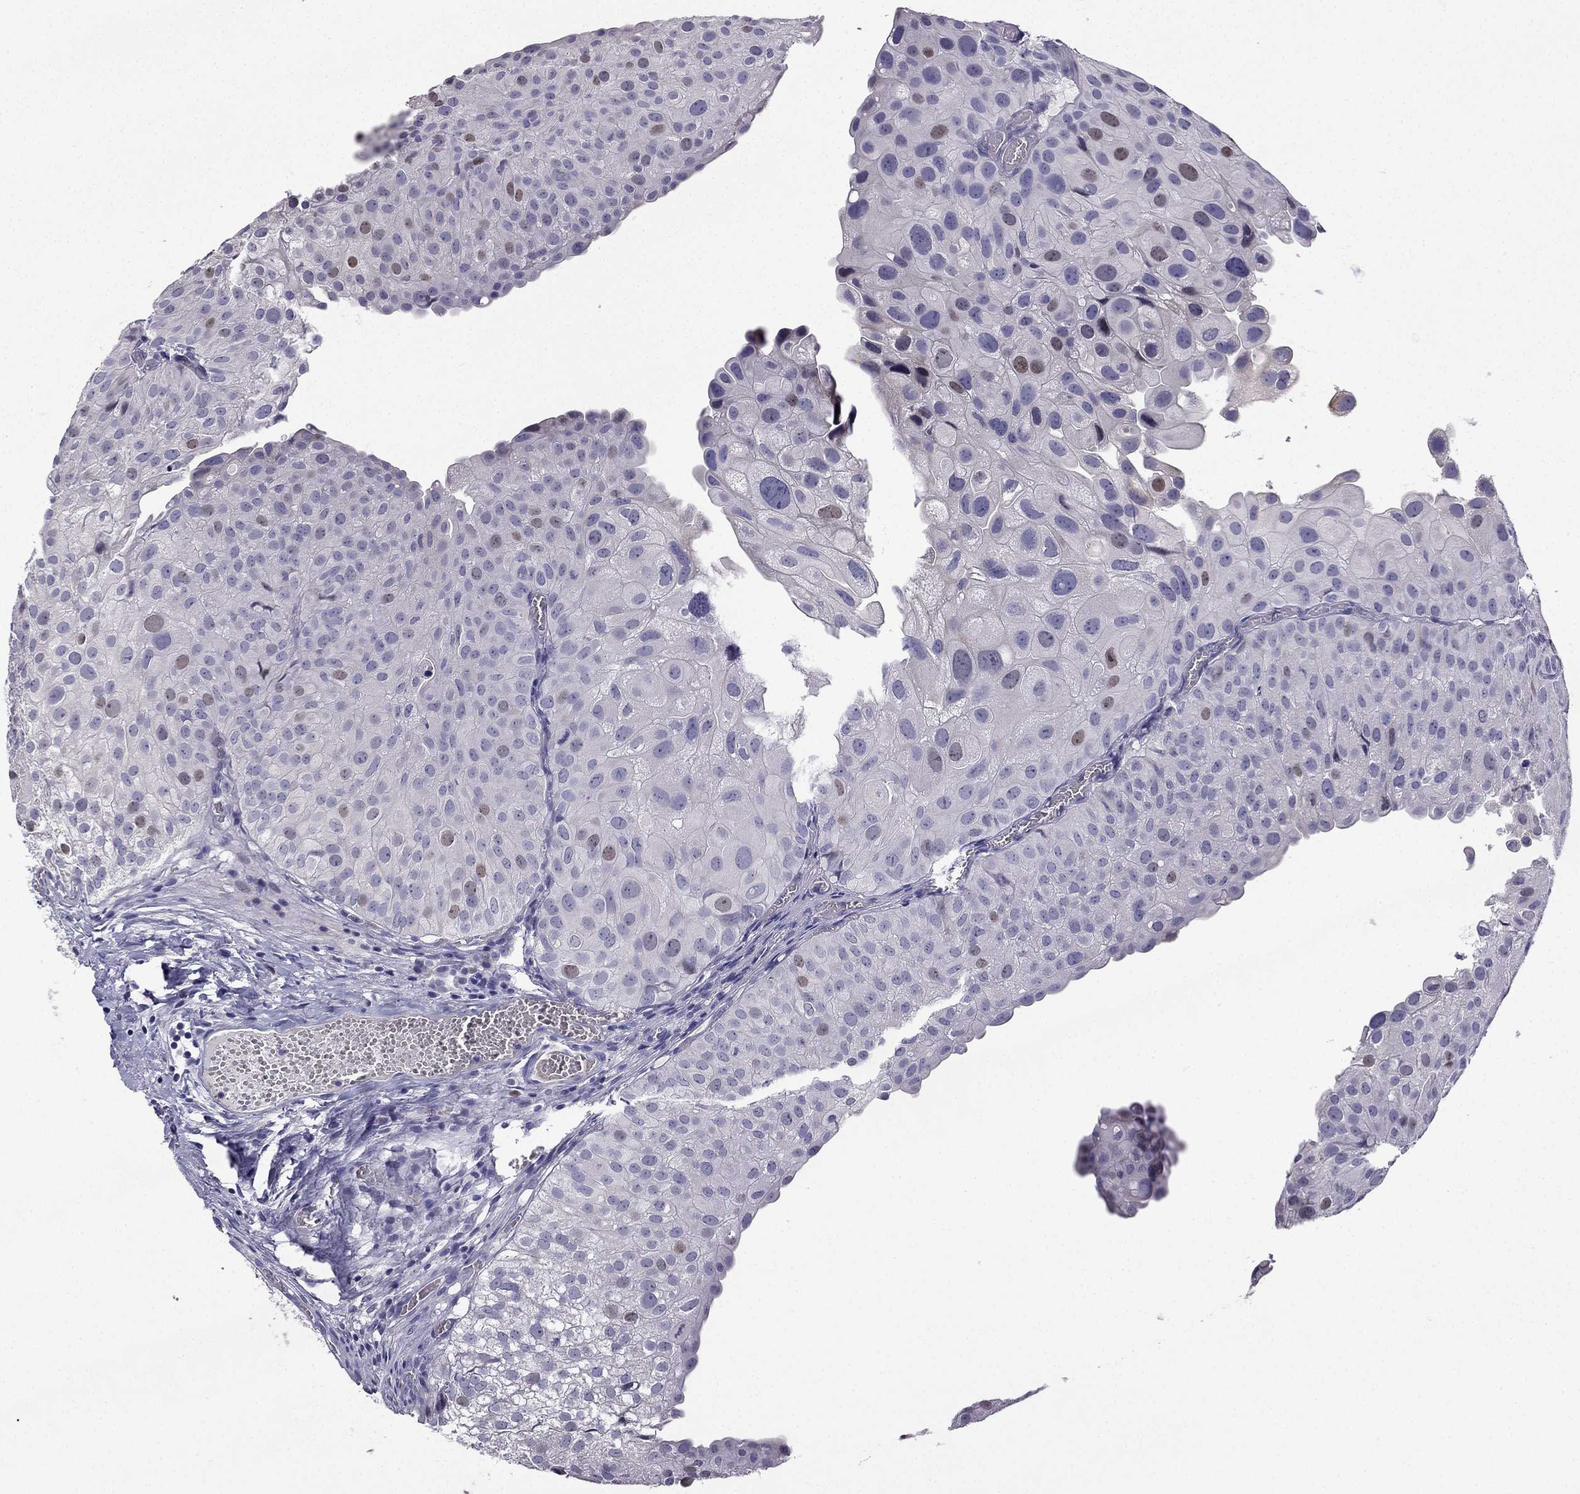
{"staining": {"intensity": "moderate", "quantity": "<25%", "location": "nuclear"}, "tissue": "urothelial cancer", "cell_type": "Tumor cells", "image_type": "cancer", "snomed": [{"axis": "morphology", "description": "Urothelial carcinoma, Low grade"}, {"axis": "topography", "description": "Urinary bladder"}], "caption": "Human urothelial cancer stained with a brown dye displays moderate nuclear positive positivity in approximately <25% of tumor cells.", "gene": "UHRF1", "patient": {"sex": "female", "age": 78}}